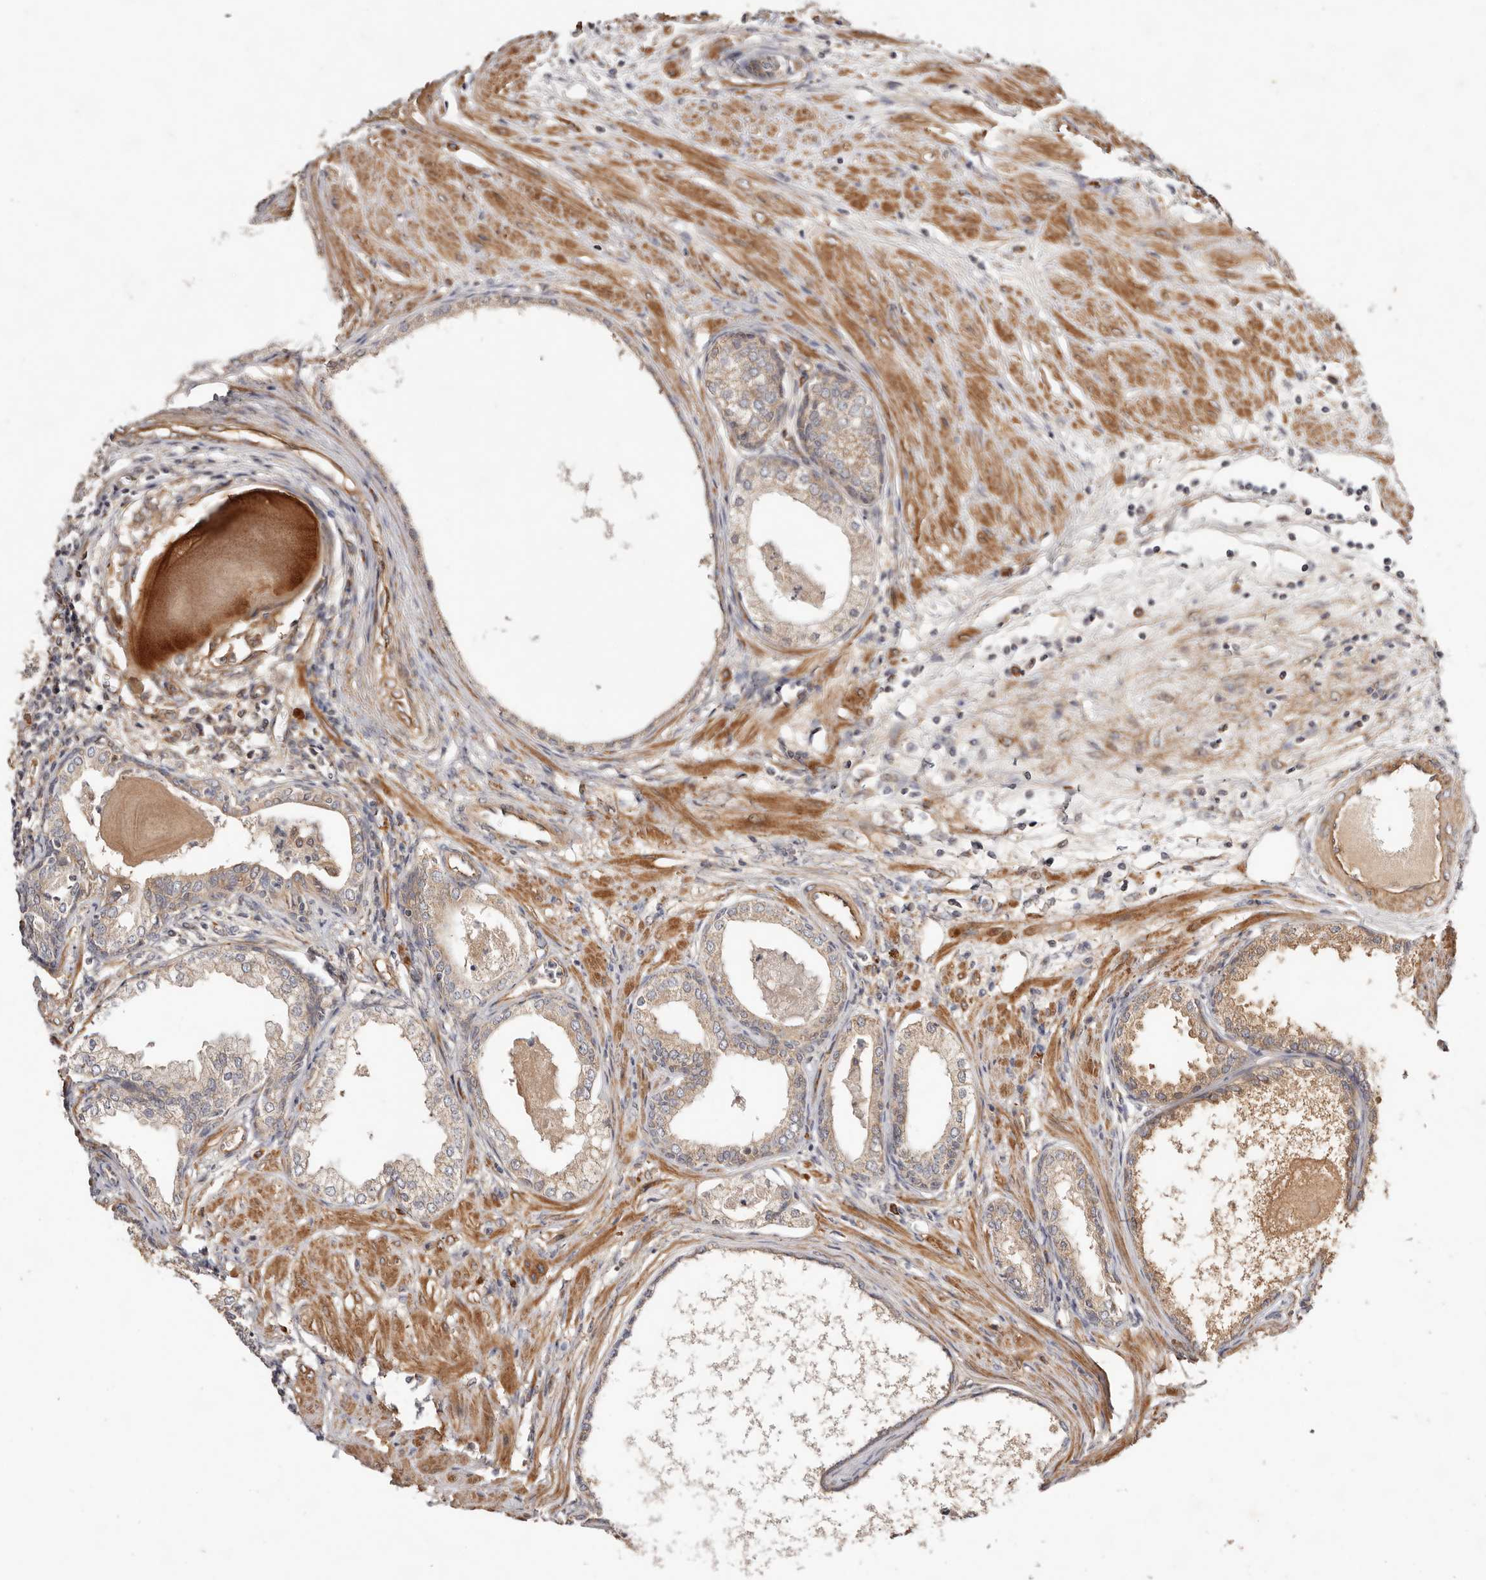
{"staining": {"intensity": "moderate", "quantity": "25%-75%", "location": "cytoplasmic/membranous"}, "tissue": "prostate cancer", "cell_type": "Tumor cells", "image_type": "cancer", "snomed": [{"axis": "morphology", "description": "Adenocarcinoma, High grade"}, {"axis": "topography", "description": "Prostate"}], "caption": "Moderate cytoplasmic/membranous positivity is identified in about 25%-75% of tumor cells in prostate cancer. The staining was performed using DAB (3,3'-diaminobenzidine), with brown indicating positive protein expression. Nuclei are stained blue with hematoxylin.", "gene": "MACF1", "patient": {"sex": "male", "age": 62}}